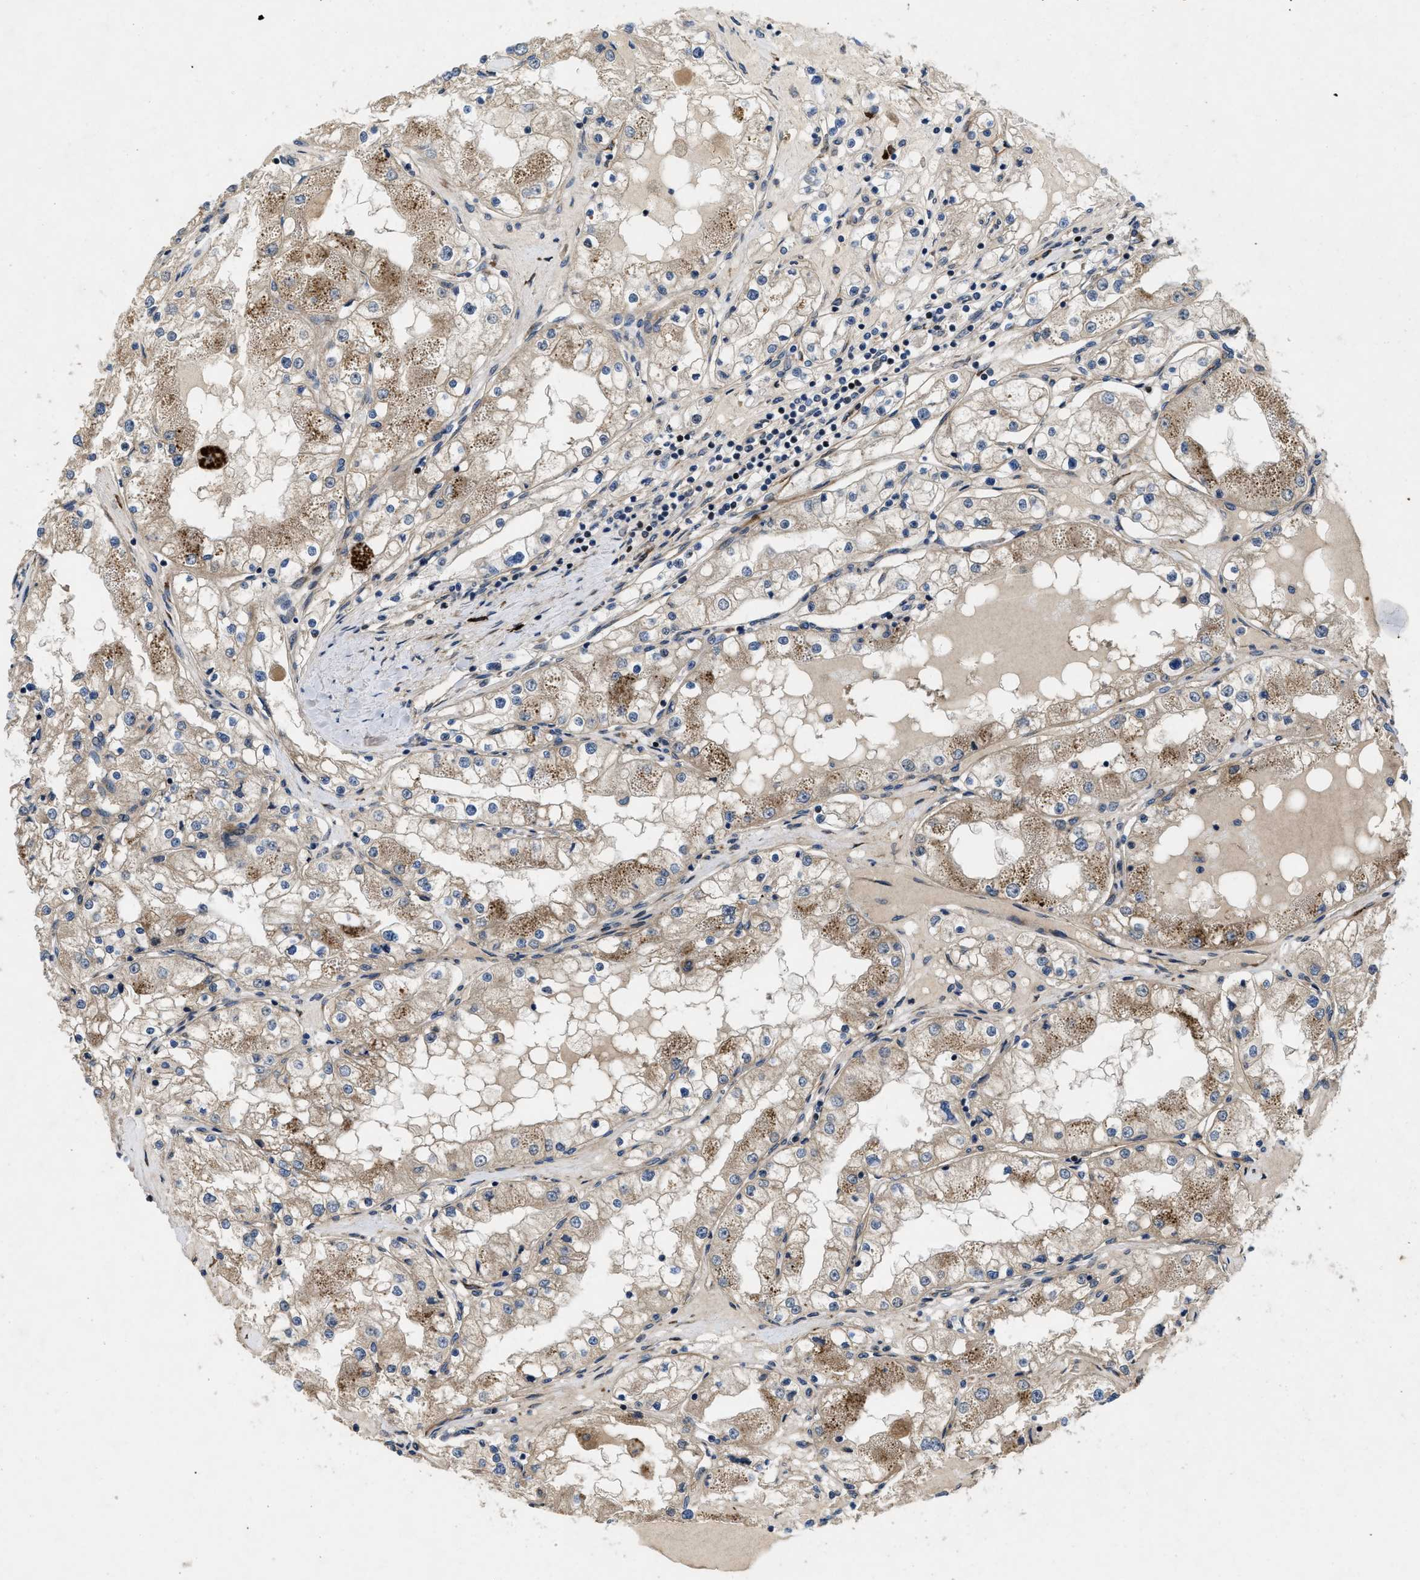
{"staining": {"intensity": "moderate", "quantity": "<25%", "location": "cytoplasmic/membranous"}, "tissue": "renal cancer", "cell_type": "Tumor cells", "image_type": "cancer", "snomed": [{"axis": "morphology", "description": "Adenocarcinoma, NOS"}, {"axis": "topography", "description": "Kidney"}], "caption": "Moderate cytoplasmic/membranous positivity is appreciated in about <25% of tumor cells in renal cancer (adenocarcinoma). Nuclei are stained in blue.", "gene": "HSPA12B", "patient": {"sex": "male", "age": 68}}